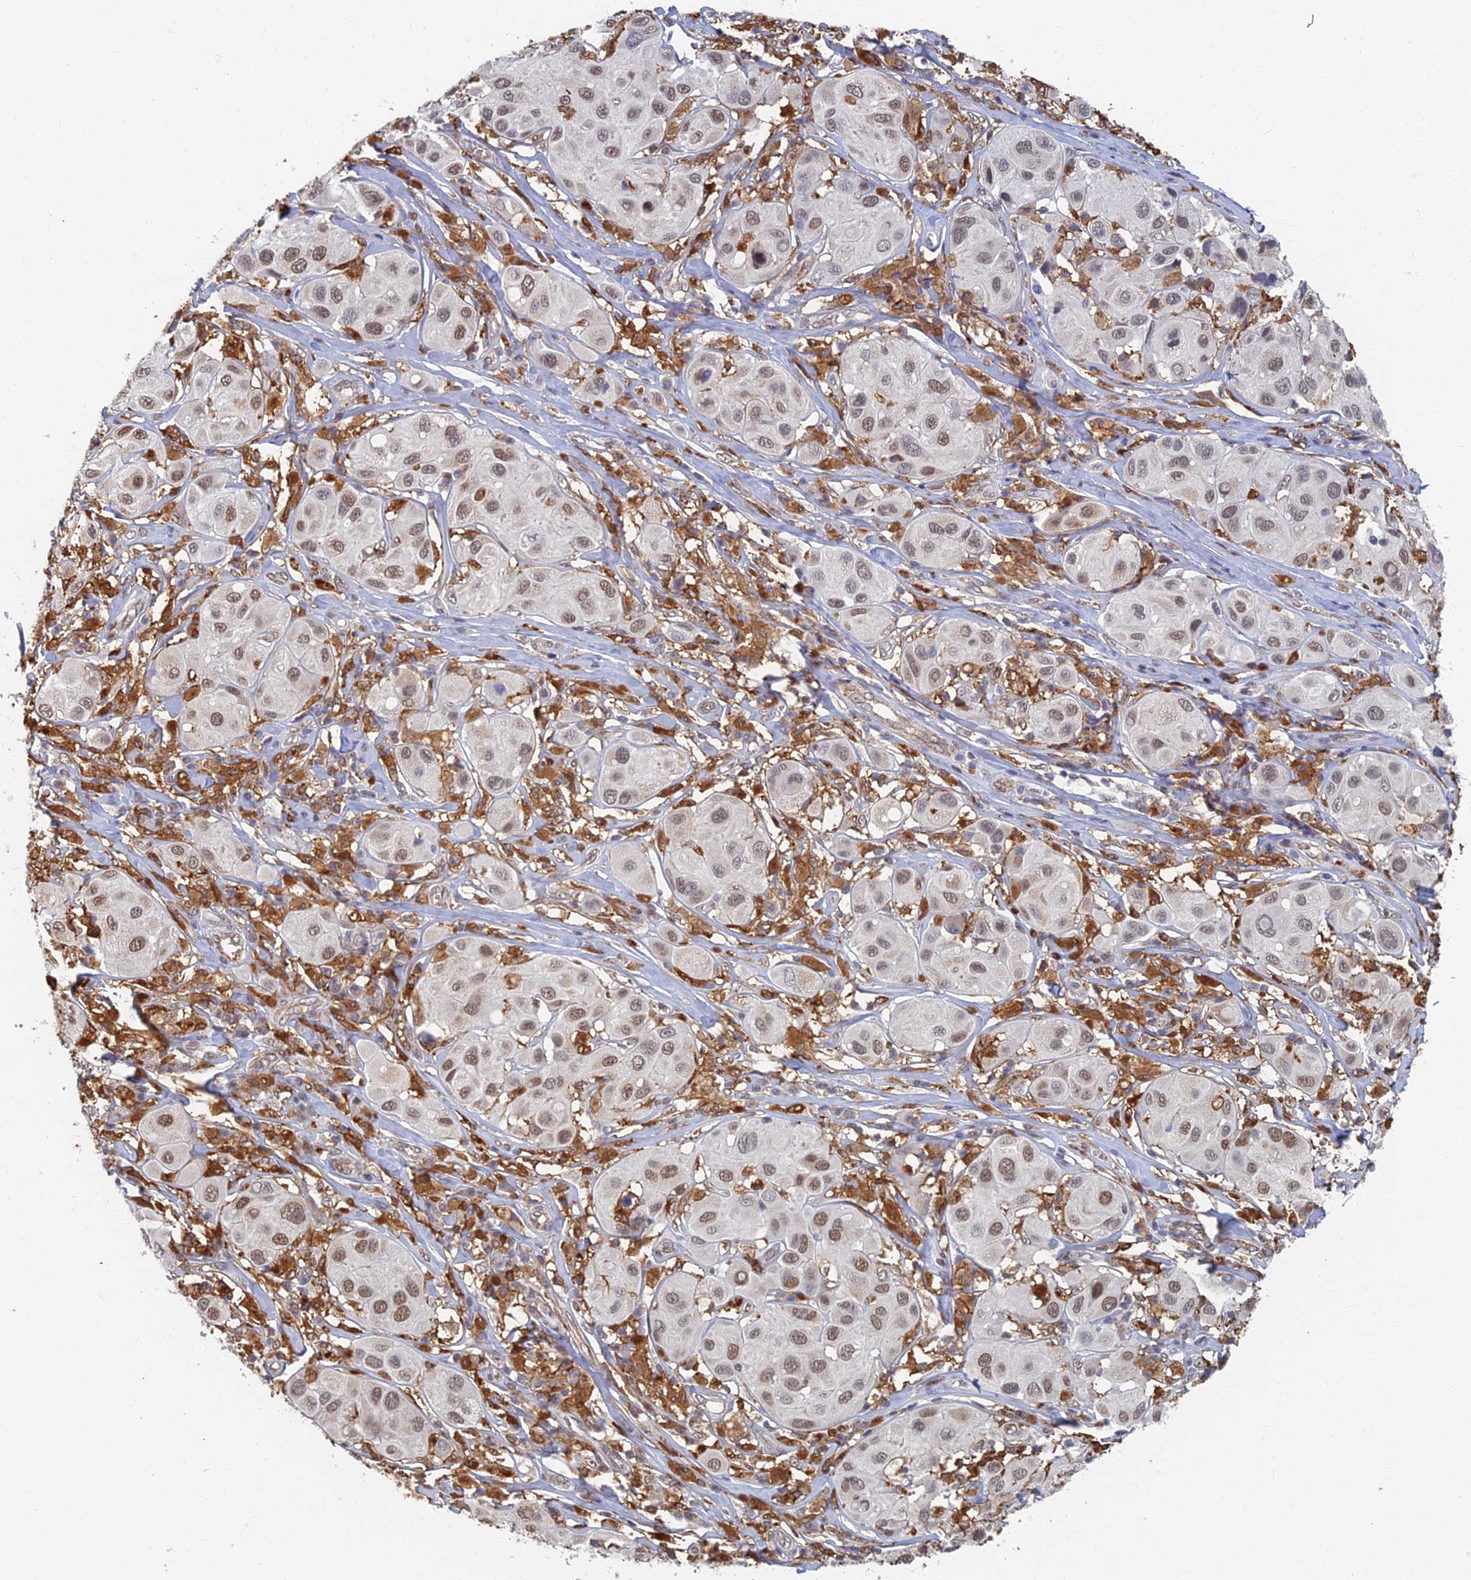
{"staining": {"intensity": "moderate", "quantity": "25%-75%", "location": "nuclear"}, "tissue": "melanoma", "cell_type": "Tumor cells", "image_type": "cancer", "snomed": [{"axis": "morphology", "description": "Malignant melanoma, Metastatic site"}, {"axis": "topography", "description": "Skin"}], "caption": "Immunohistochemical staining of human melanoma shows moderate nuclear protein staining in approximately 25%-75% of tumor cells.", "gene": "GPATCH1", "patient": {"sex": "male", "age": 41}}